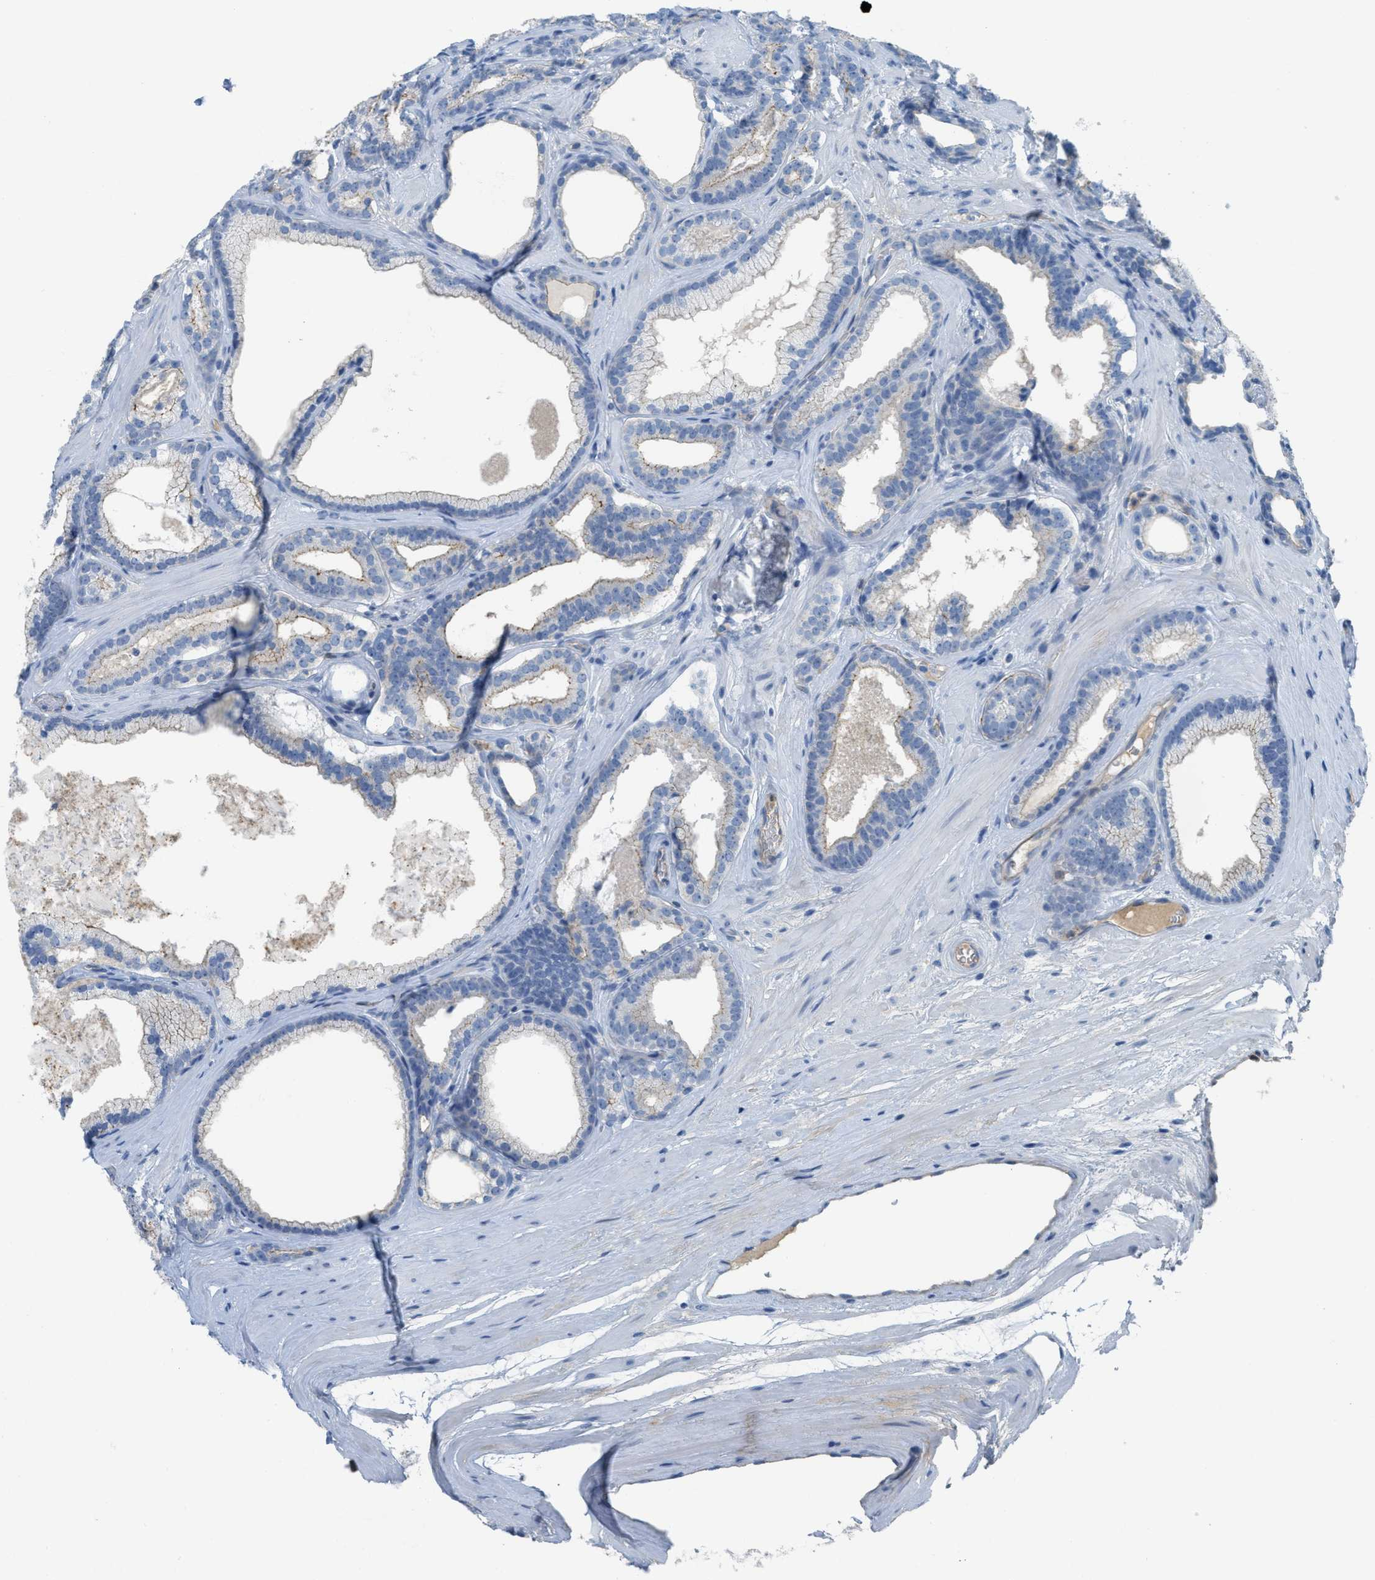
{"staining": {"intensity": "weak", "quantity": "<25%", "location": "cytoplasmic/membranous"}, "tissue": "prostate cancer", "cell_type": "Tumor cells", "image_type": "cancer", "snomed": [{"axis": "morphology", "description": "Adenocarcinoma, High grade"}, {"axis": "topography", "description": "Prostate"}], "caption": "This is an IHC histopathology image of human prostate high-grade adenocarcinoma. There is no positivity in tumor cells.", "gene": "CRB3", "patient": {"sex": "male", "age": 60}}